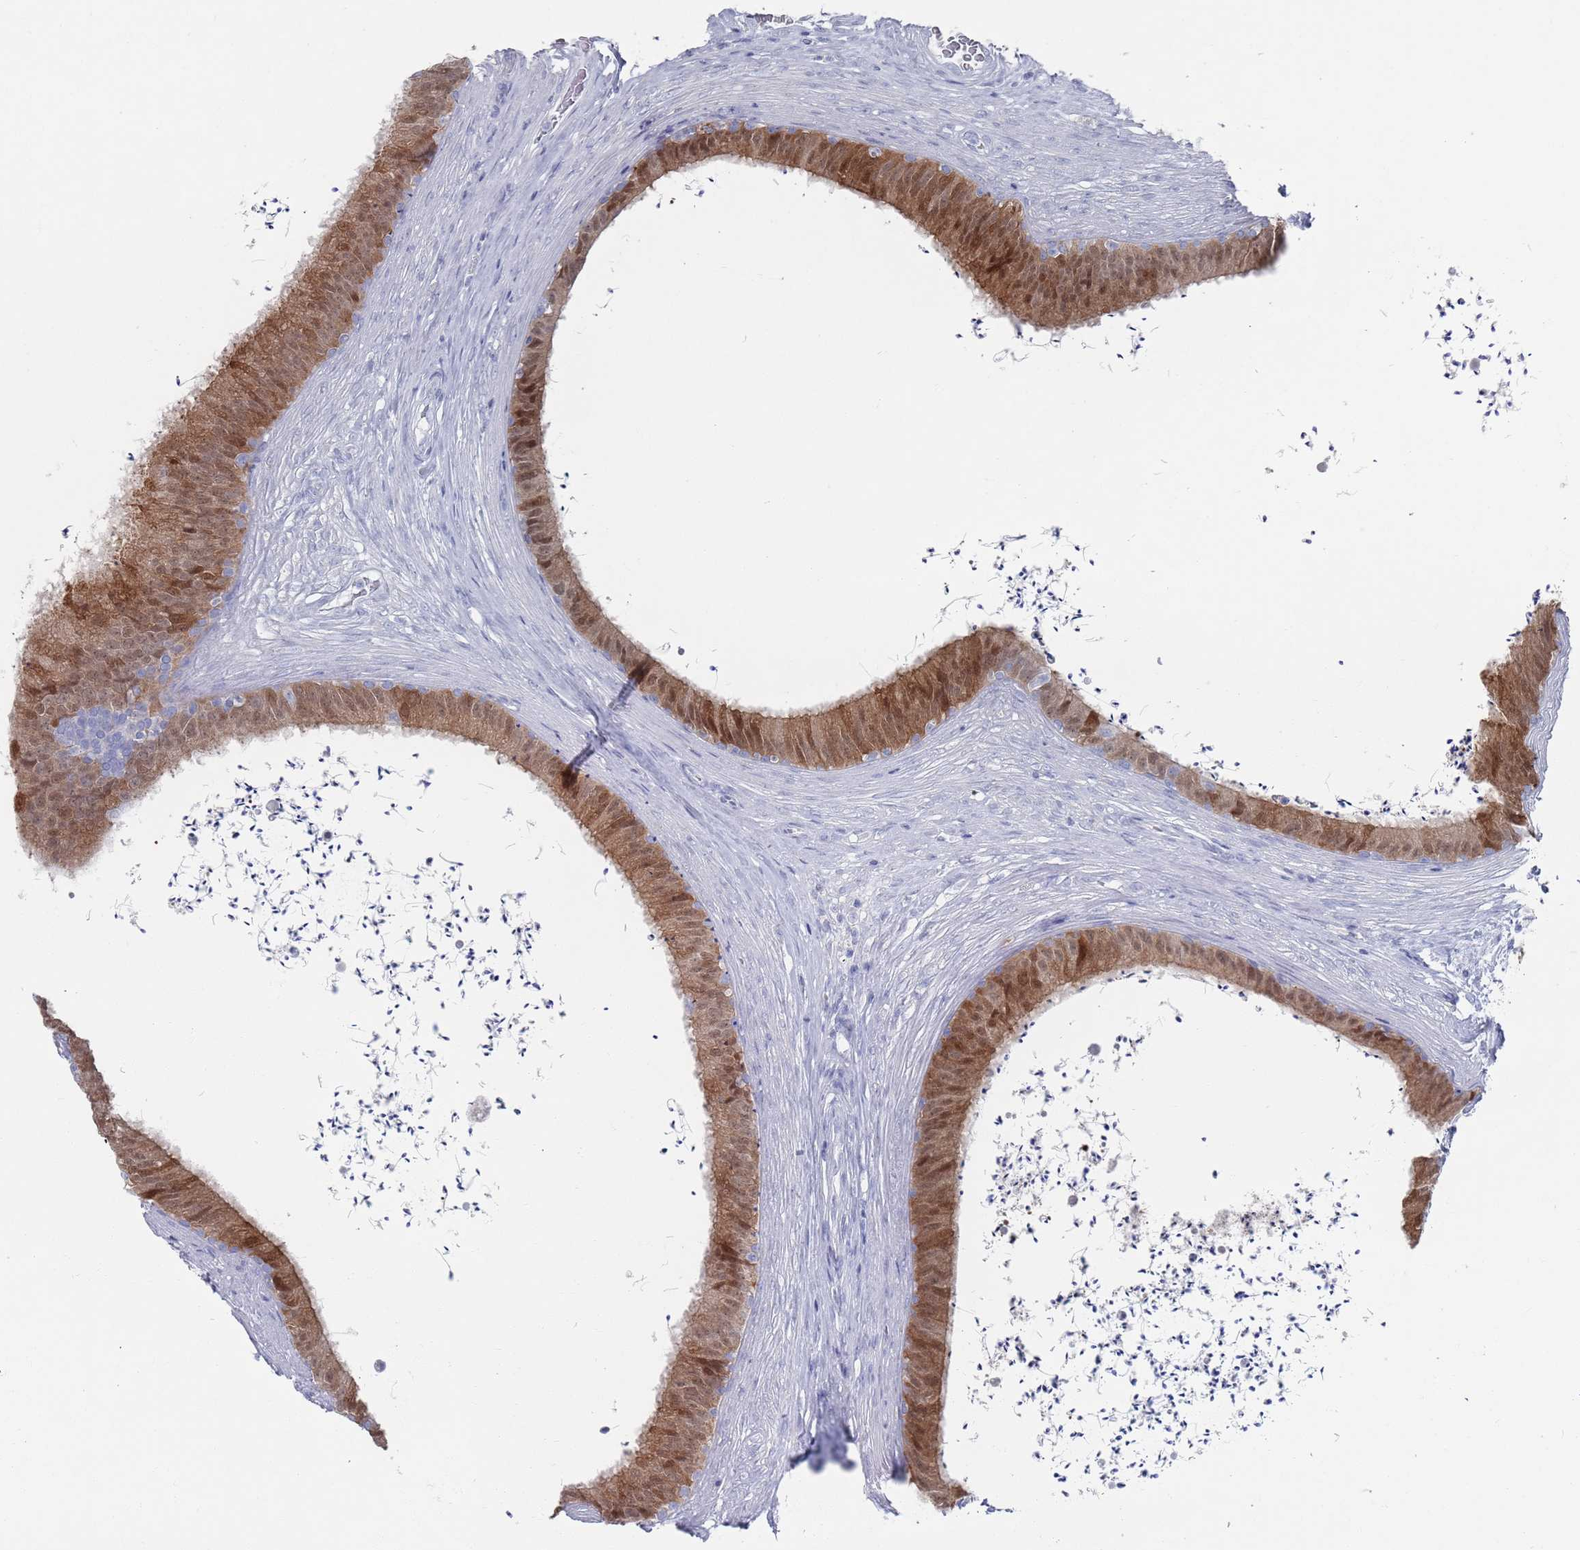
{"staining": {"intensity": "moderate", "quantity": ">75%", "location": "cytoplasmic/membranous,nuclear"}, "tissue": "epididymis", "cell_type": "Glandular cells", "image_type": "normal", "snomed": [{"axis": "morphology", "description": "Normal tissue, NOS"}, {"axis": "topography", "description": "Testis"}, {"axis": "topography", "description": "Epididymis"}], "caption": "Immunohistochemical staining of unremarkable human epididymis exhibits medium levels of moderate cytoplasmic/membranous,nuclear positivity in approximately >75% of glandular cells. (DAB = brown stain, brightfield microscopy at high magnification).", "gene": "MAT1A", "patient": {"sex": "male", "age": 41}}